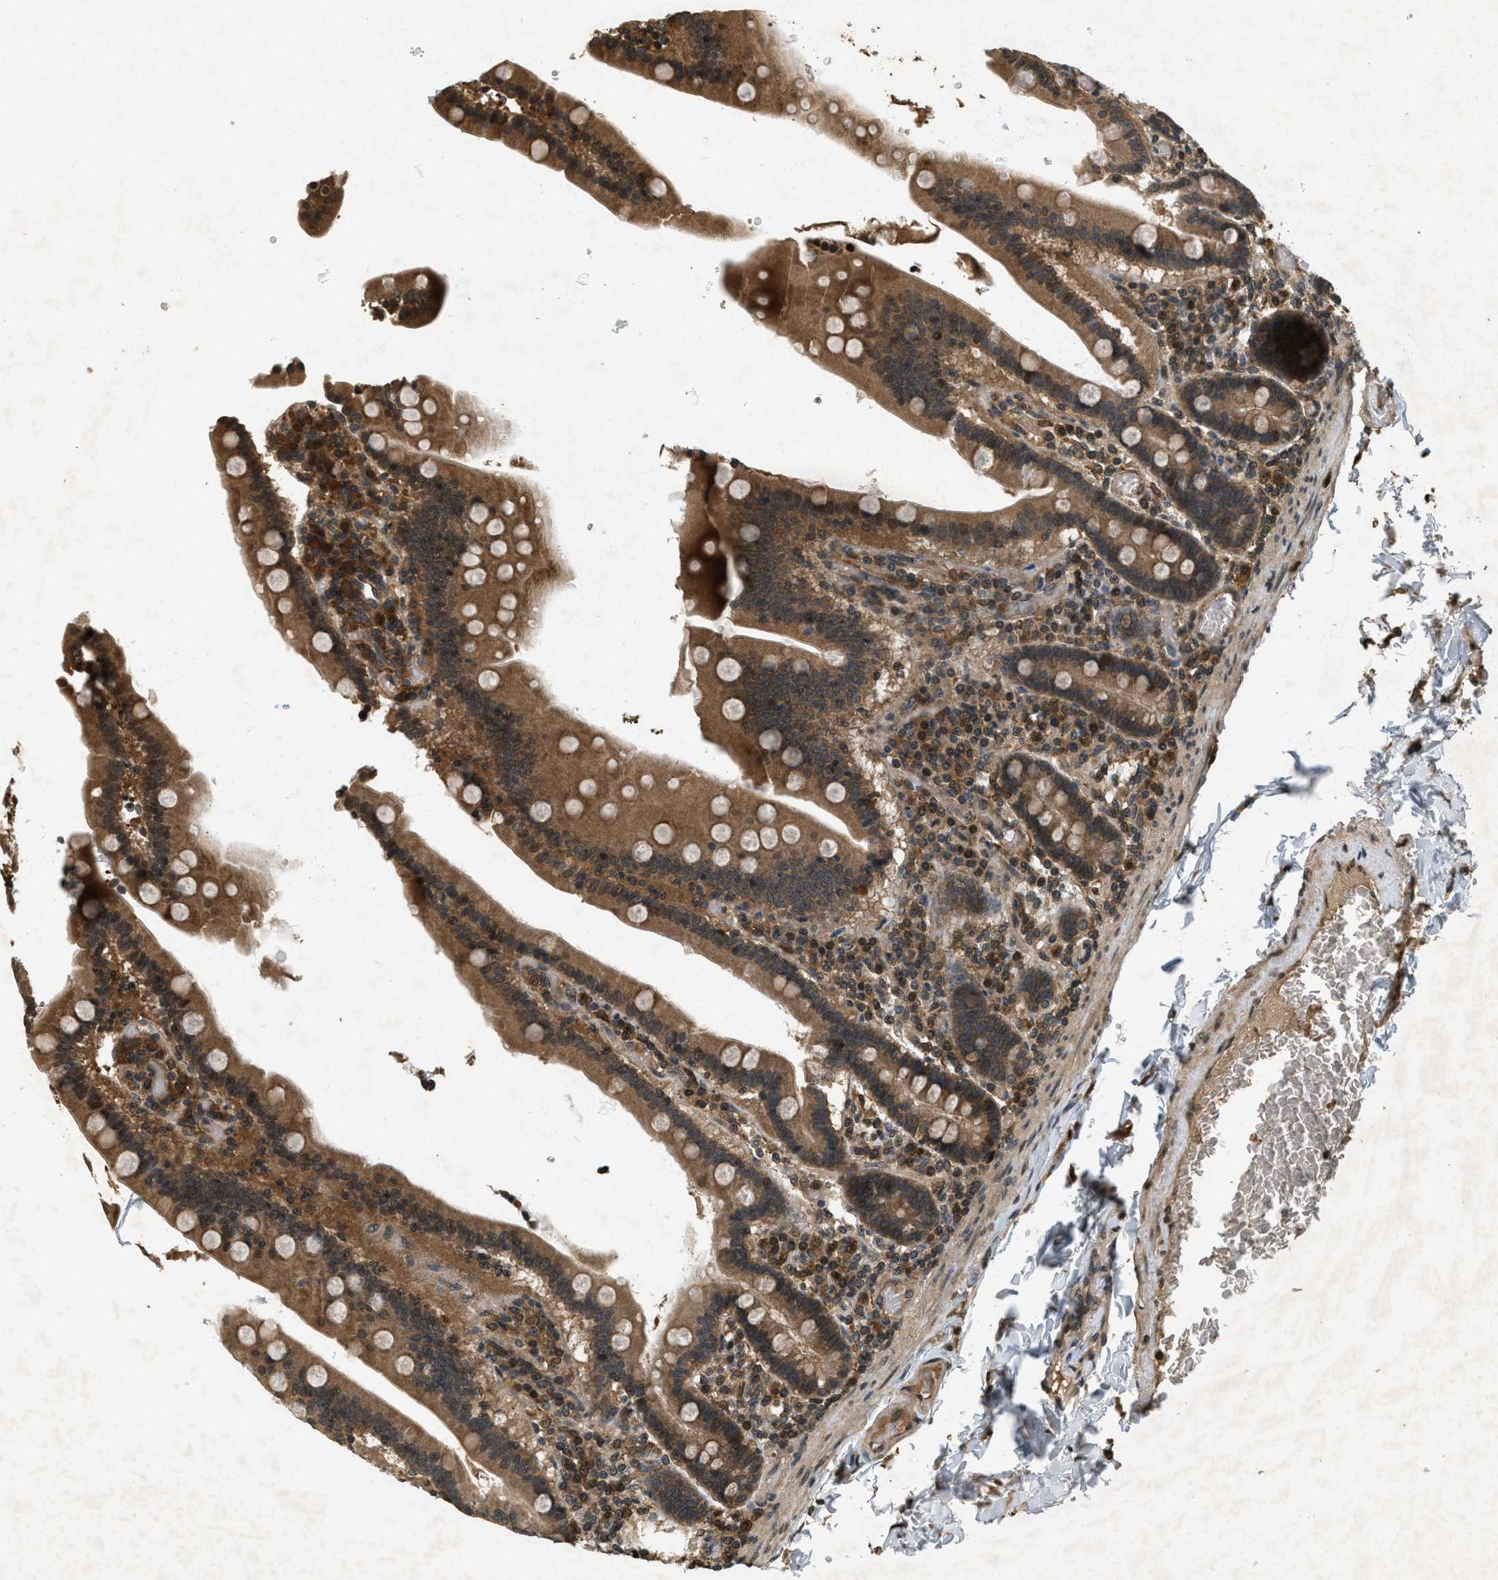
{"staining": {"intensity": "moderate", "quantity": ">75%", "location": "cytoplasmic/membranous"}, "tissue": "duodenum", "cell_type": "Glandular cells", "image_type": "normal", "snomed": [{"axis": "morphology", "description": "Normal tissue, NOS"}, {"axis": "topography", "description": "Duodenum"}], "caption": "DAB (3,3'-diaminobenzidine) immunohistochemical staining of unremarkable human duodenum exhibits moderate cytoplasmic/membranous protein positivity in approximately >75% of glandular cells. Nuclei are stained in blue.", "gene": "ATG7", "patient": {"sex": "female", "age": 53}}